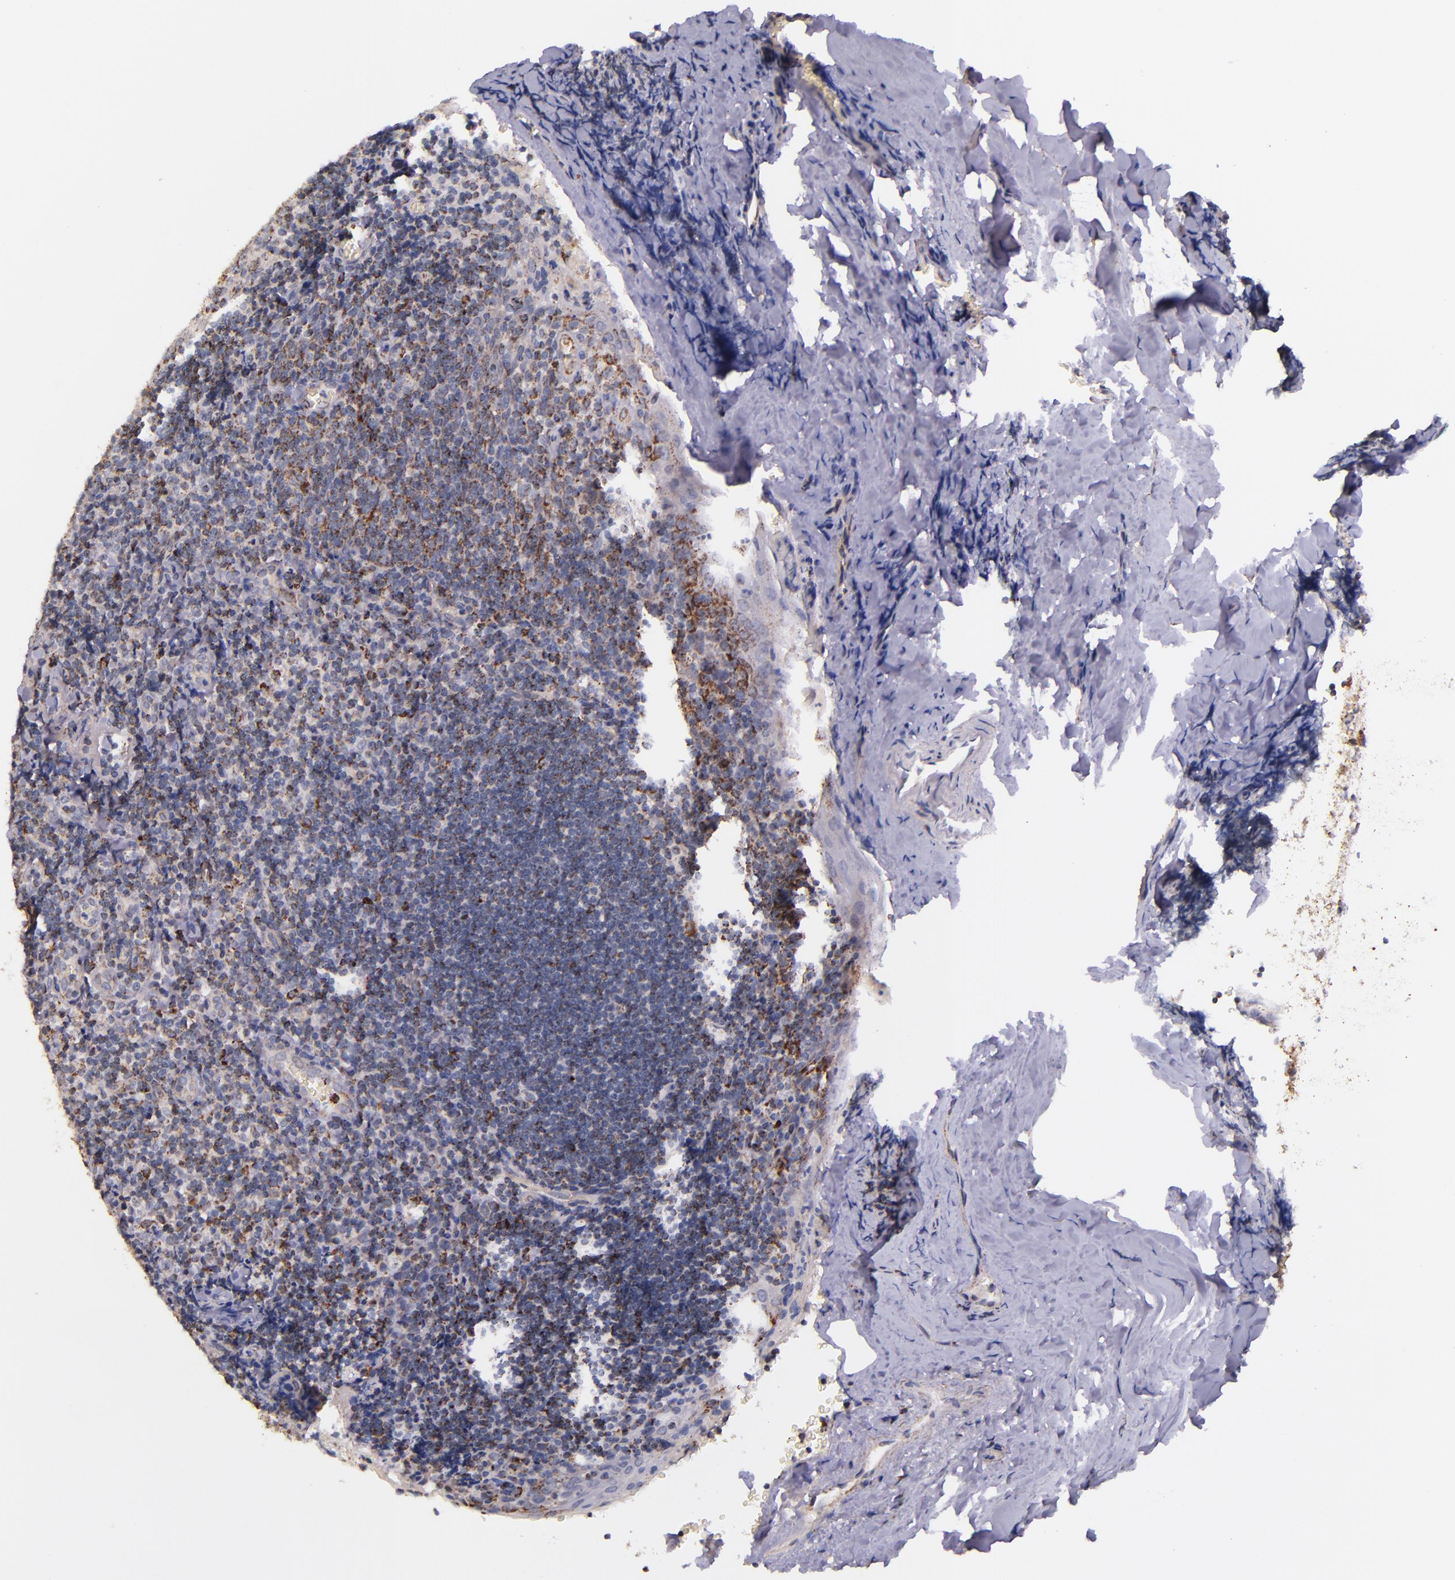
{"staining": {"intensity": "moderate", "quantity": "<25%", "location": "cytoplasmic/membranous"}, "tissue": "tonsil", "cell_type": "Germinal center cells", "image_type": "normal", "snomed": [{"axis": "morphology", "description": "Normal tissue, NOS"}, {"axis": "topography", "description": "Tonsil"}], "caption": "This micrograph exhibits IHC staining of benign tonsil, with low moderate cytoplasmic/membranous staining in about <25% of germinal center cells.", "gene": "IDH3G", "patient": {"sex": "male", "age": 20}}